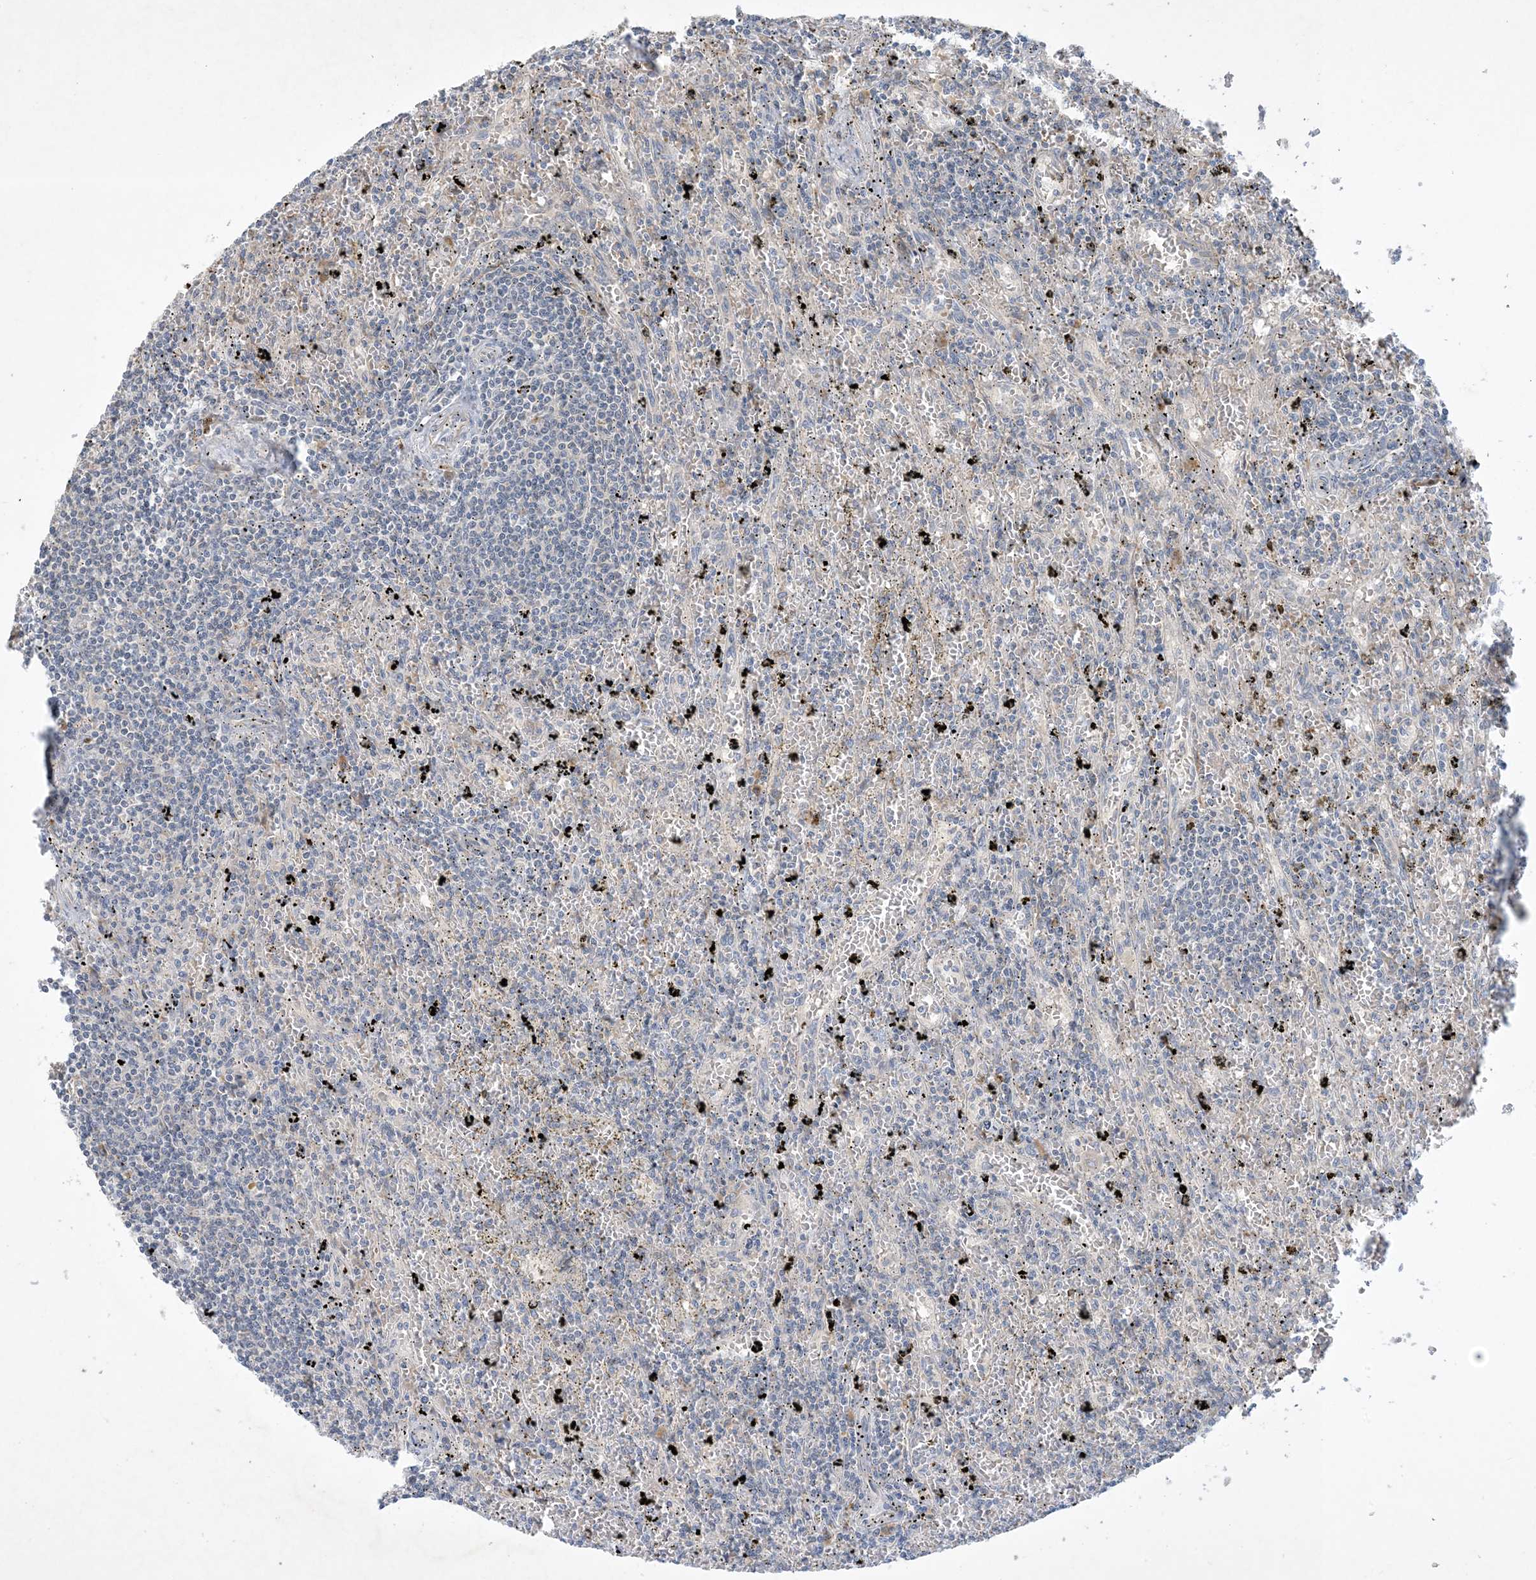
{"staining": {"intensity": "negative", "quantity": "none", "location": "none"}, "tissue": "lymphoma", "cell_type": "Tumor cells", "image_type": "cancer", "snomed": [{"axis": "morphology", "description": "Malignant lymphoma, non-Hodgkin's type, Low grade"}, {"axis": "topography", "description": "Spleen"}], "caption": "Tumor cells are negative for protein expression in human lymphoma.", "gene": "MRPS18A", "patient": {"sex": "male", "age": 76}}